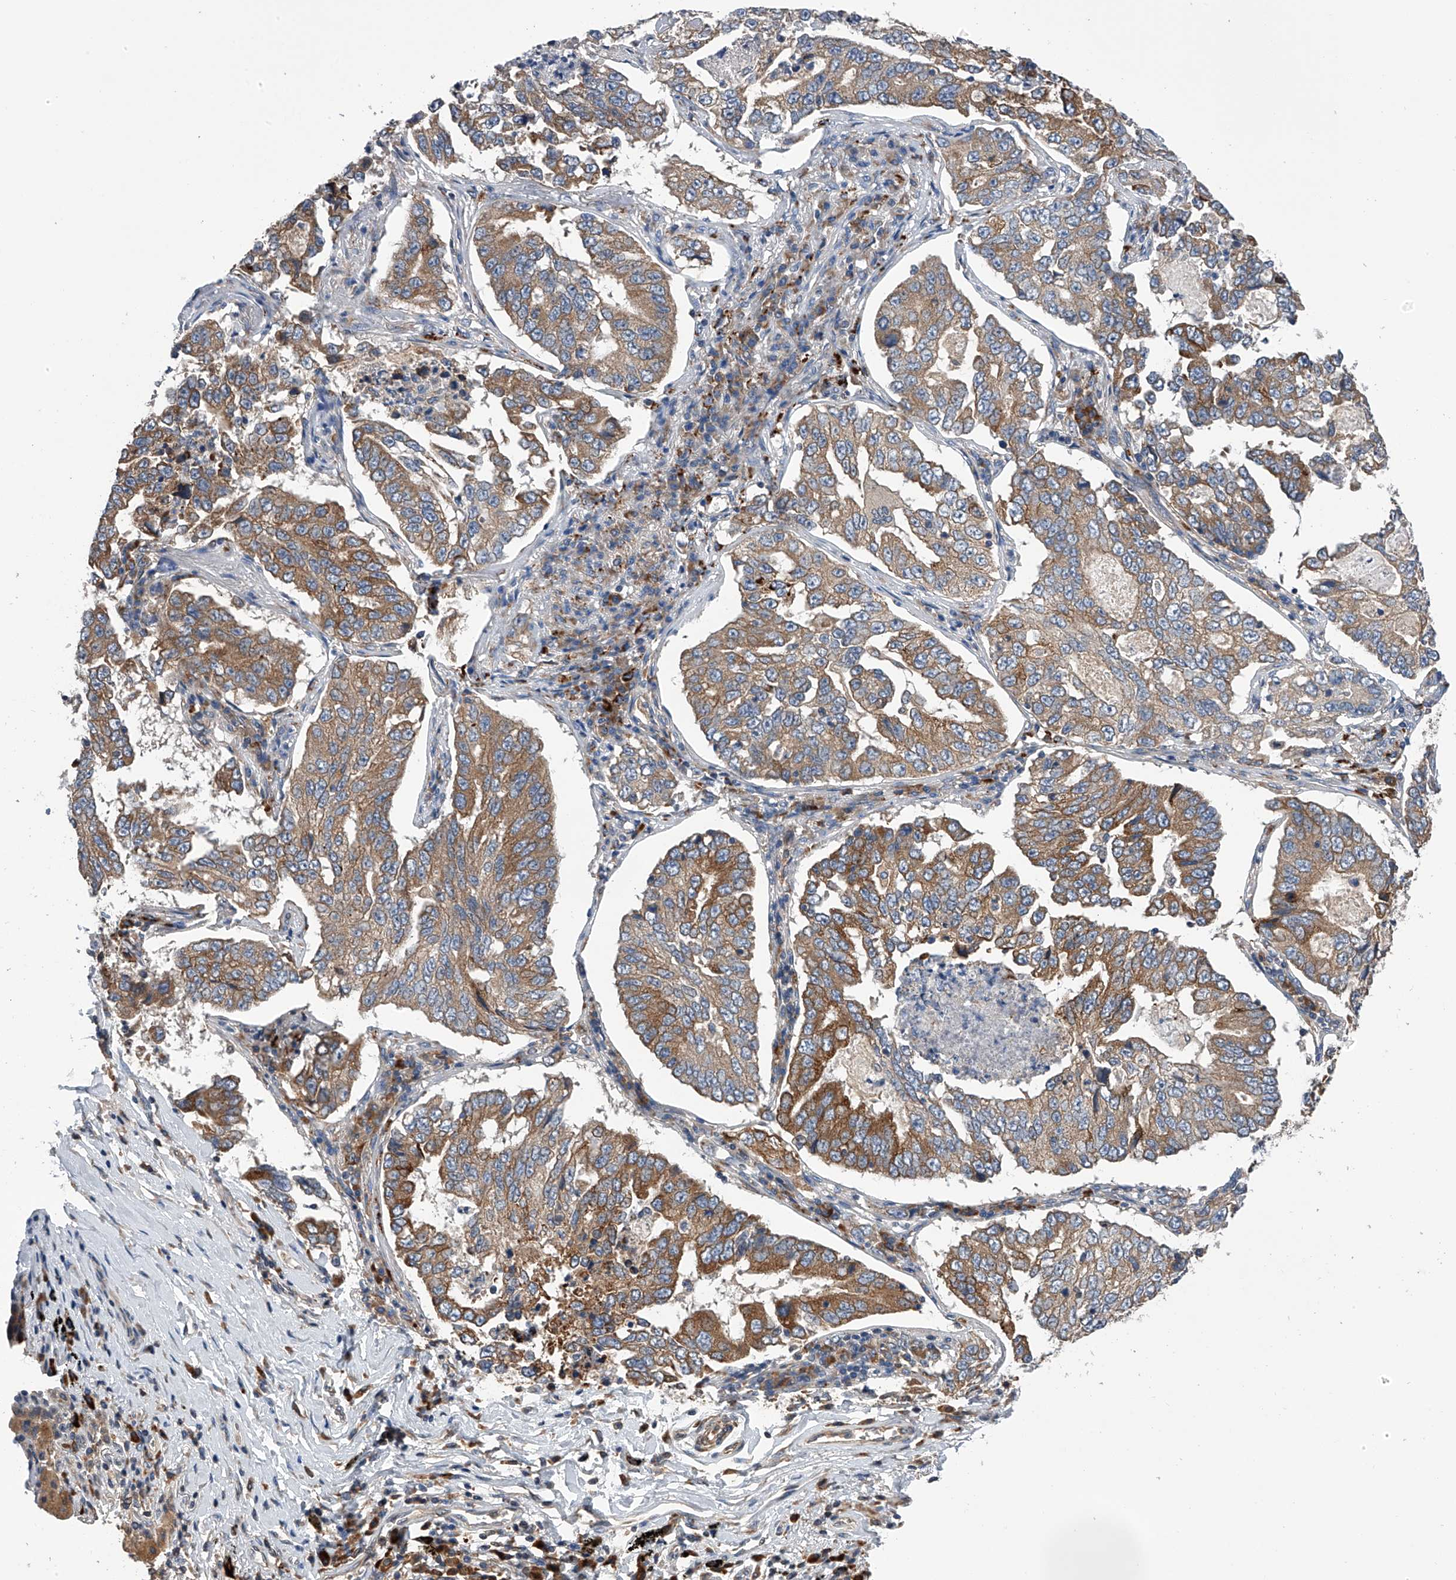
{"staining": {"intensity": "moderate", "quantity": ">75%", "location": "cytoplasmic/membranous"}, "tissue": "lung cancer", "cell_type": "Tumor cells", "image_type": "cancer", "snomed": [{"axis": "morphology", "description": "Adenocarcinoma, NOS"}, {"axis": "topography", "description": "Lung"}], "caption": "A medium amount of moderate cytoplasmic/membranous staining is seen in about >75% of tumor cells in lung cancer (adenocarcinoma) tissue.", "gene": "SPOCK1", "patient": {"sex": "female", "age": 51}}